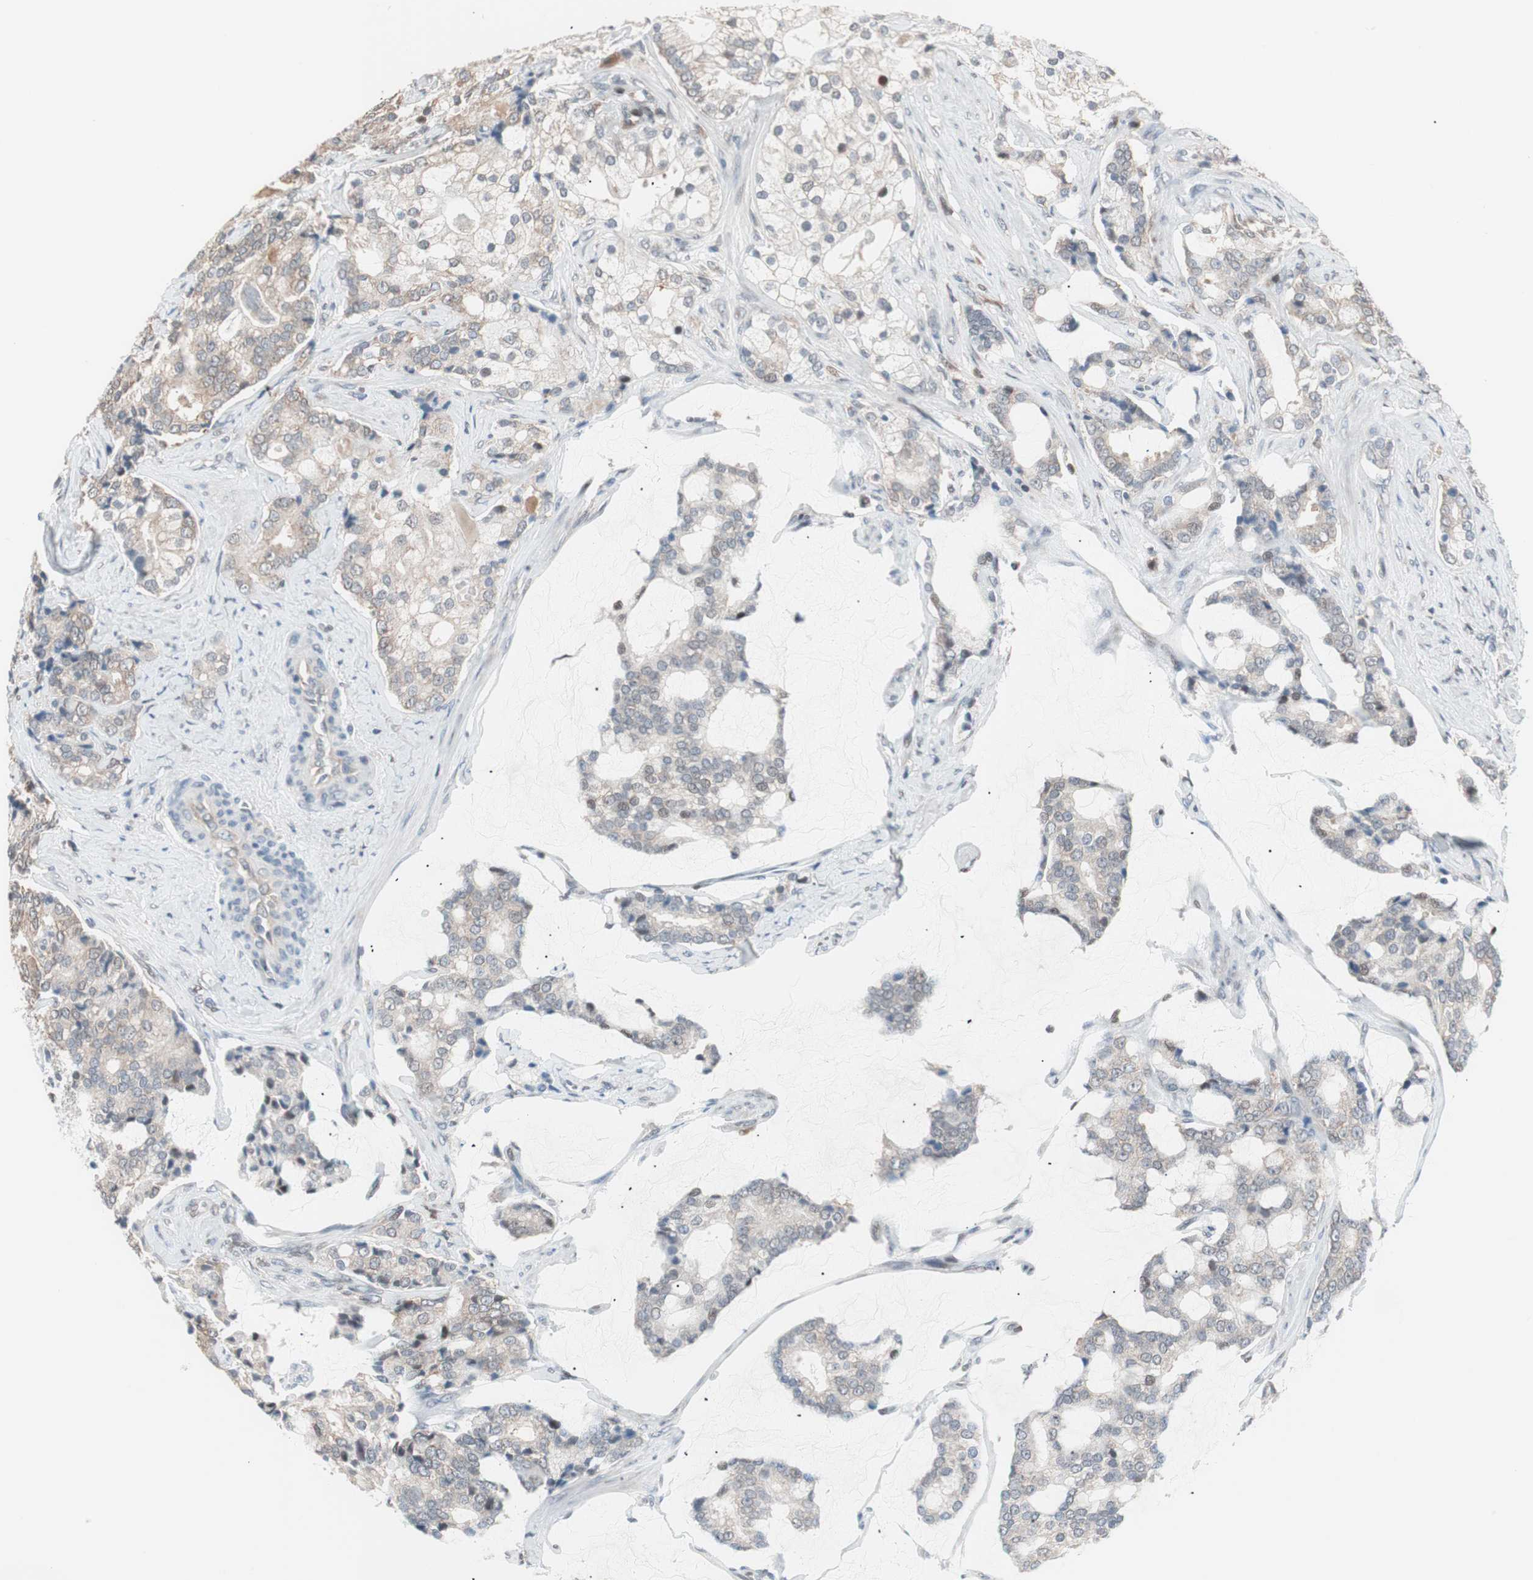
{"staining": {"intensity": "weak", "quantity": "<25%", "location": "cytoplasmic/membranous"}, "tissue": "prostate cancer", "cell_type": "Tumor cells", "image_type": "cancer", "snomed": [{"axis": "morphology", "description": "Adenocarcinoma, Low grade"}, {"axis": "topography", "description": "Prostate"}], "caption": "An image of prostate cancer (low-grade adenocarcinoma) stained for a protein displays no brown staining in tumor cells.", "gene": "POLH", "patient": {"sex": "male", "age": 58}}